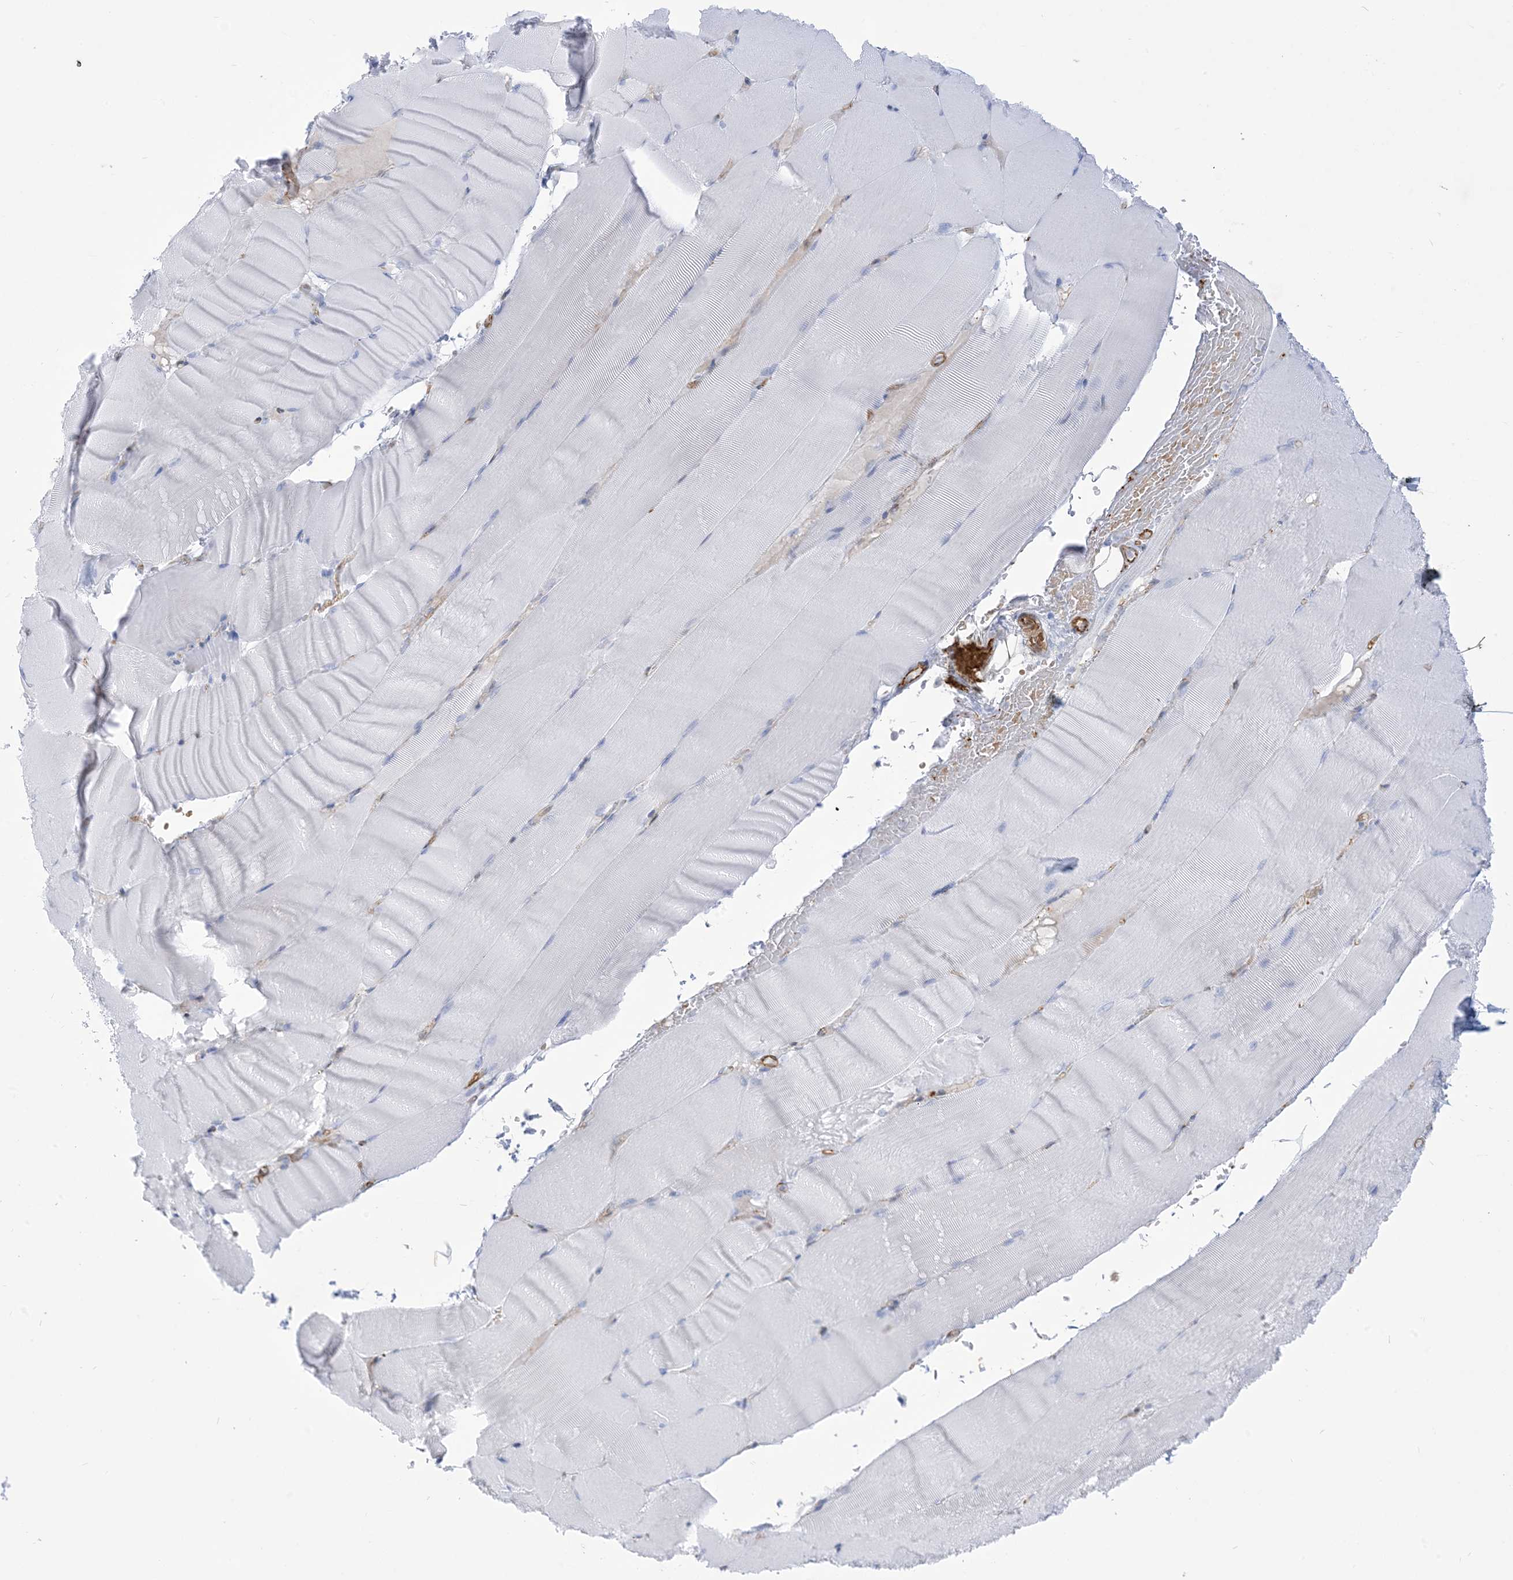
{"staining": {"intensity": "negative", "quantity": "none", "location": "none"}, "tissue": "skeletal muscle", "cell_type": "Myocytes", "image_type": "normal", "snomed": [{"axis": "morphology", "description": "Normal tissue, NOS"}, {"axis": "topography", "description": "Skeletal muscle"}, {"axis": "topography", "description": "Parathyroid gland"}], "caption": "Histopathology image shows no protein positivity in myocytes of benign skeletal muscle. (DAB immunohistochemistry (IHC), high magnification).", "gene": "B3GNT7", "patient": {"sex": "female", "age": 37}}